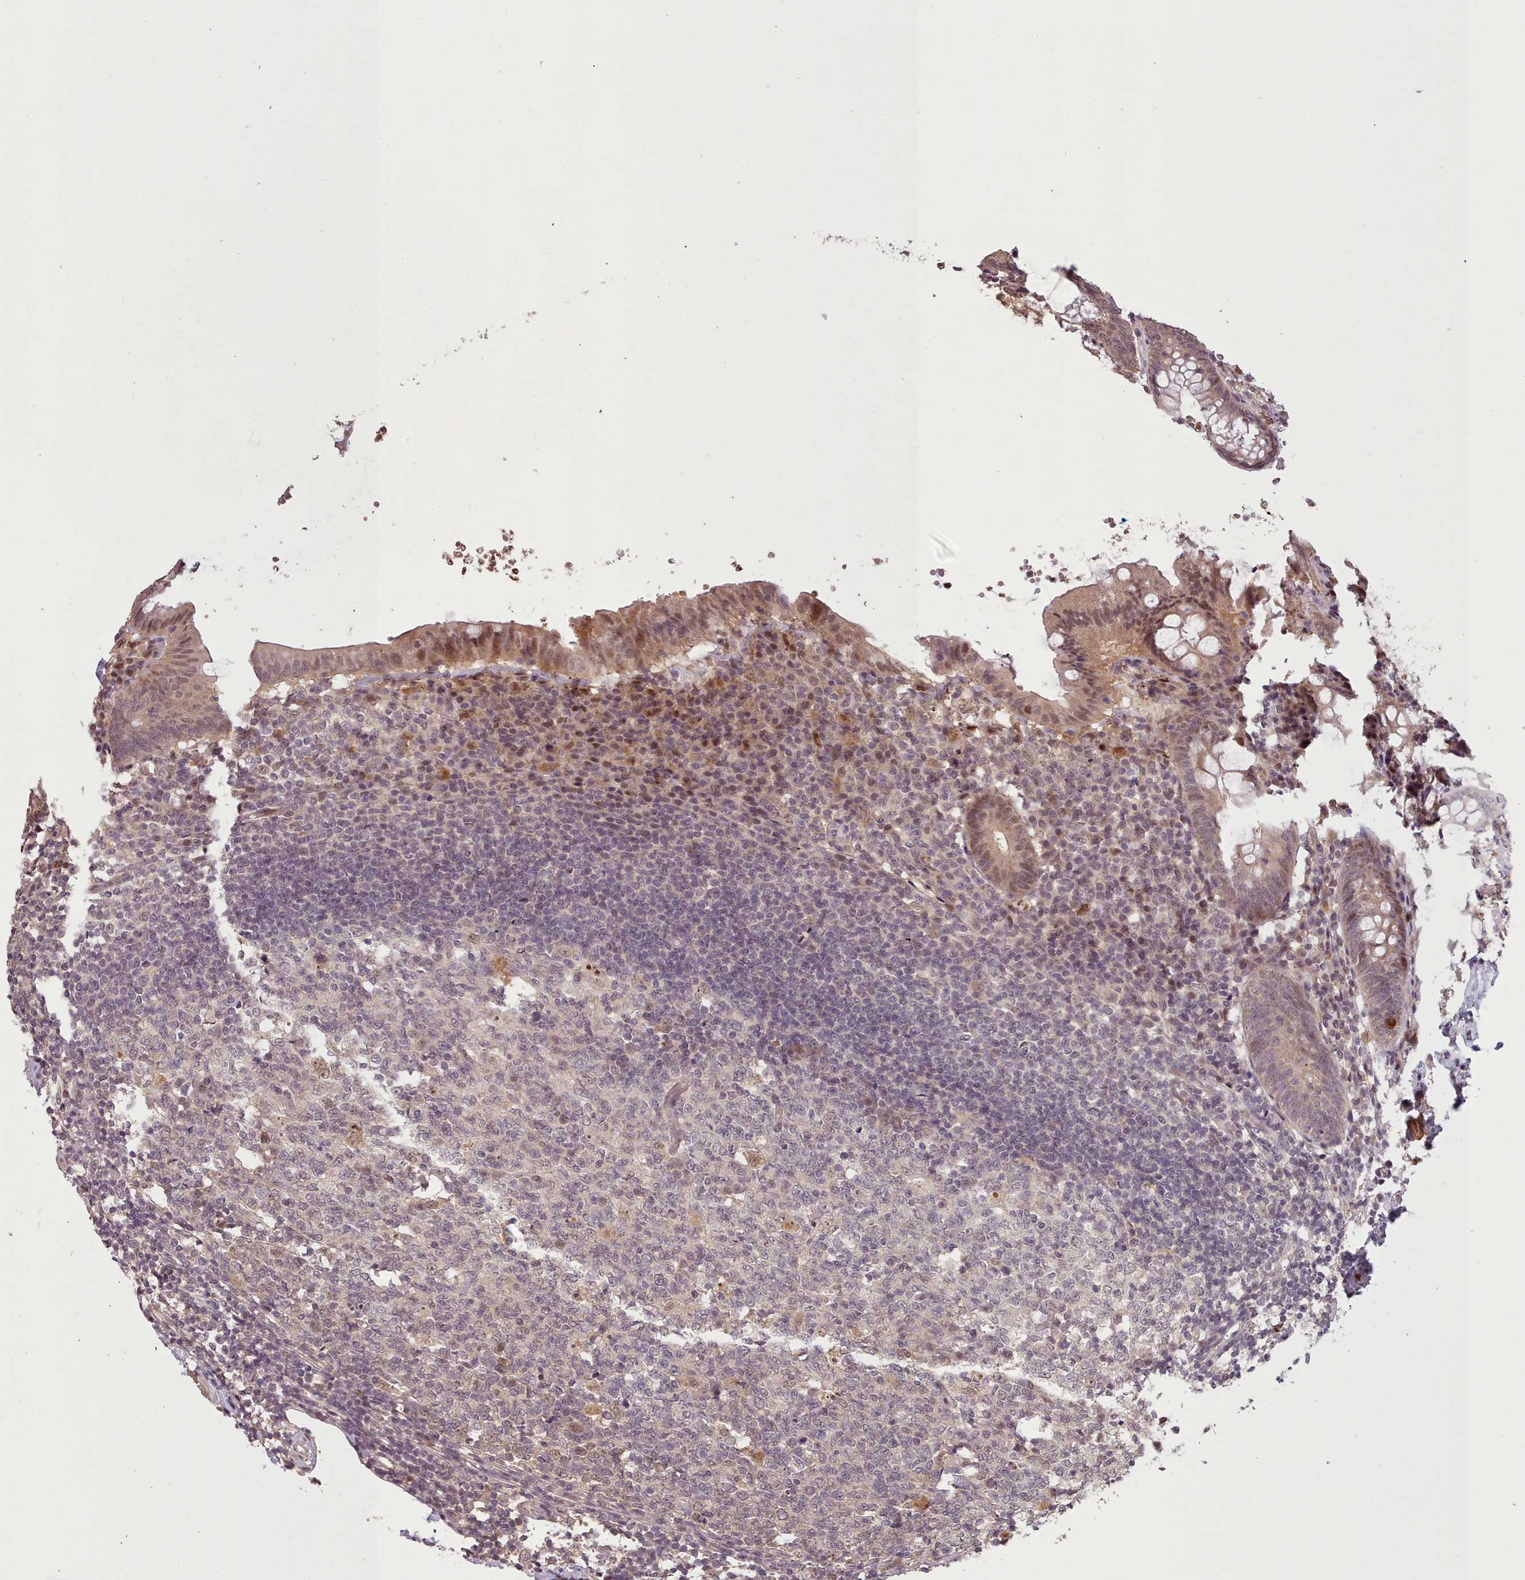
{"staining": {"intensity": "moderate", "quantity": "25%-75%", "location": "cytoplasmic/membranous,nuclear"}, "tissue": "appendix", "cell_type": "Glandular cells", "image_type": "normal", "snomed": [{"axis": "morphology", "description": "Normal tissue, NOS"}, {"axis": "topography", "description": "Appendix"}], "caption": "Immunohistochemistry photomicrograph of normal appendix: human appendix stained using immunohistochemistry displays medium levels of moderate protein expression localized specifically in the cytoplasmic/membranous,nuclear of glandular cells, appearing as a cytoplasmic/membranous,nuclear brown color.", "gene": "CDC6", "patient": {"sex": "female", "age": 54}}